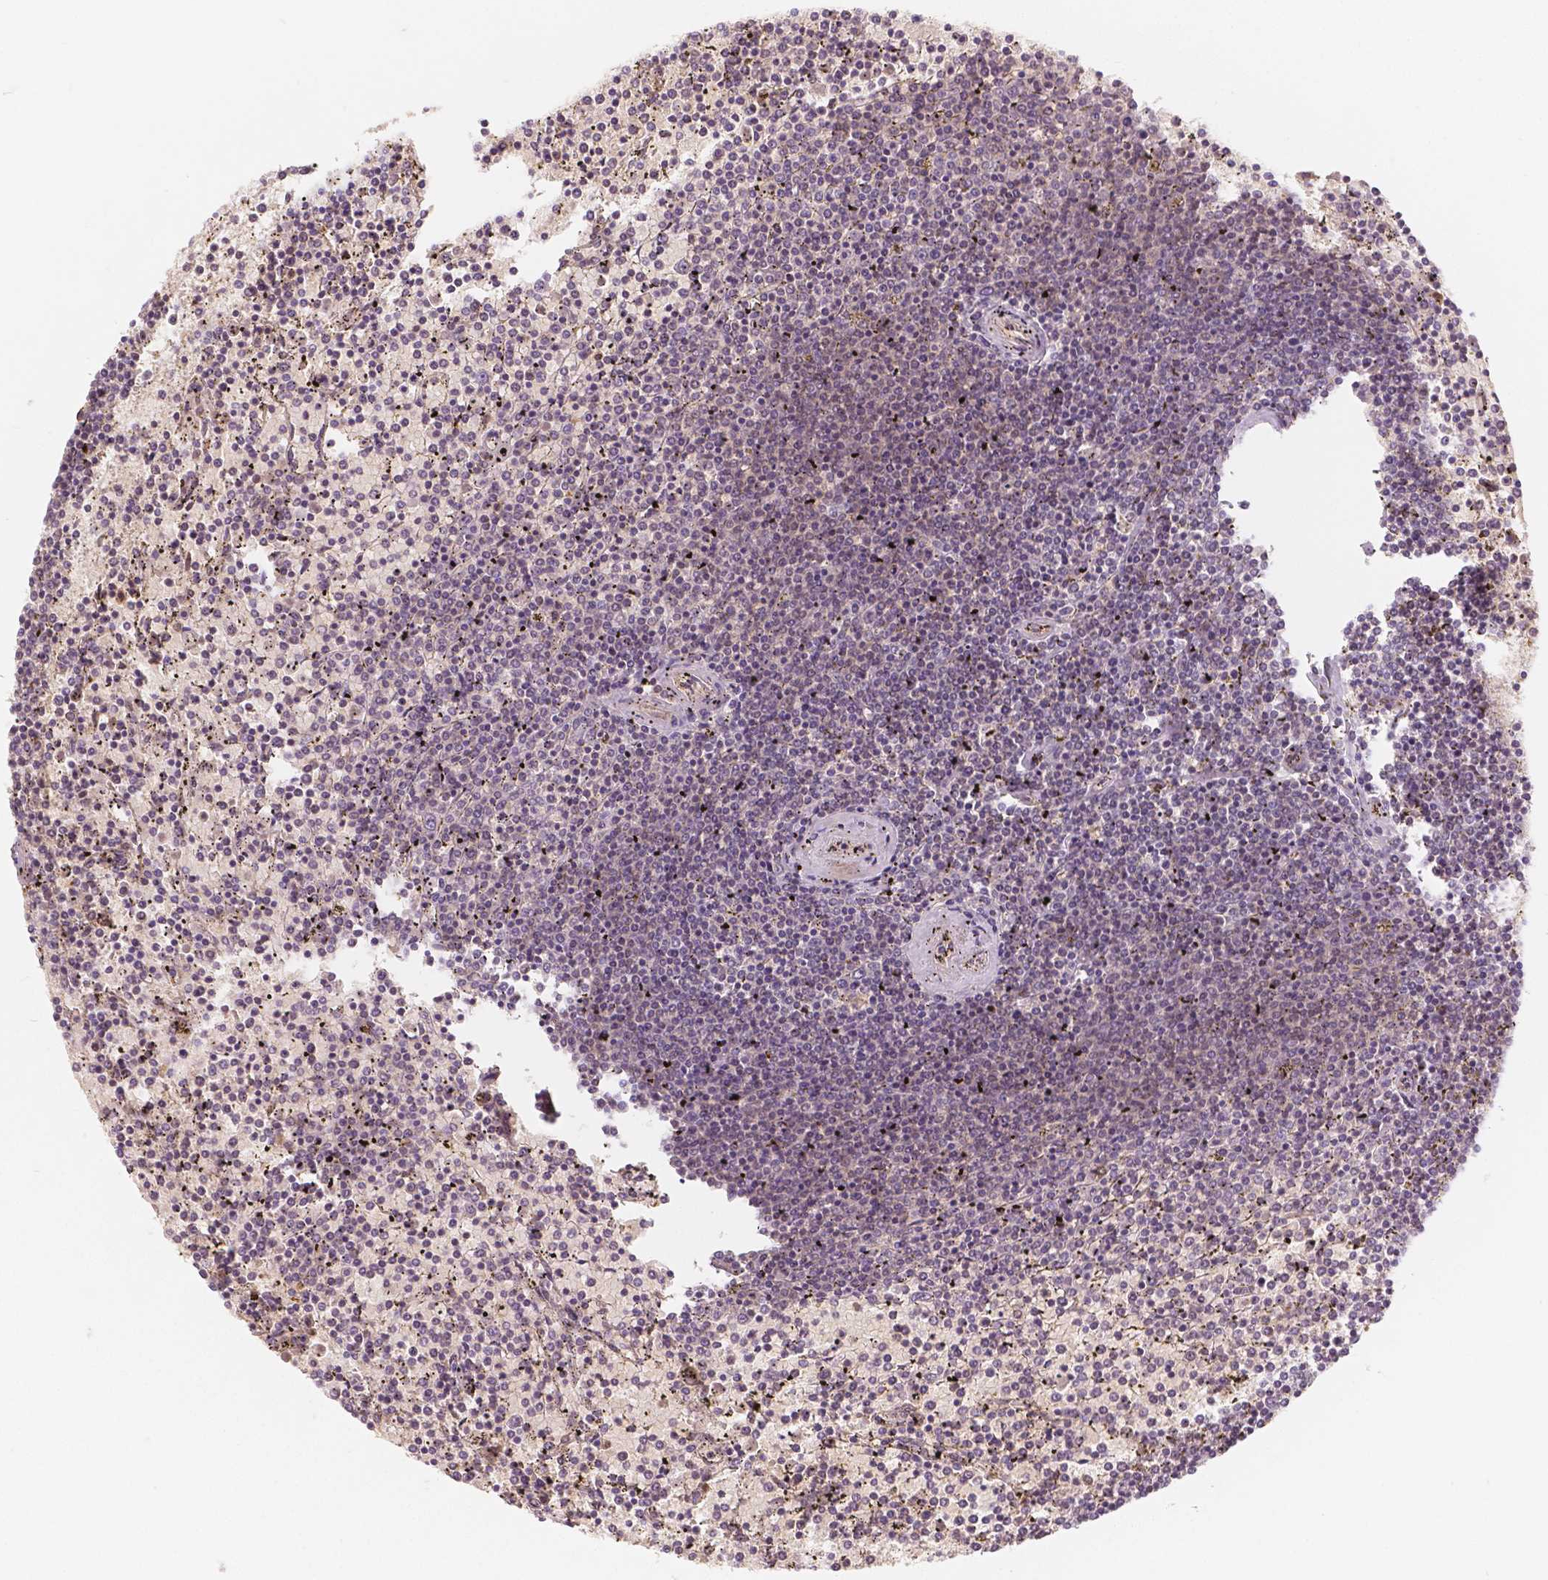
{"staining": {"intensity": "negative", "quantity": "none", "location": "none"}, "tissue": "lymphoma", "cell_type": "Tumor cells", "image_type": "cancer", "snomed": [{"axis": "morphology", "description": "Malignant lymphoma, non-Hodgkin's type, Low grade"}, {"axis": "topography", "description": "Spleen"}], "caption": "The histopathology image displays no staining of tumor cells in lymphoma.", "gene": "NAPRT", "patient": {"sex": "female", "age": 77}}